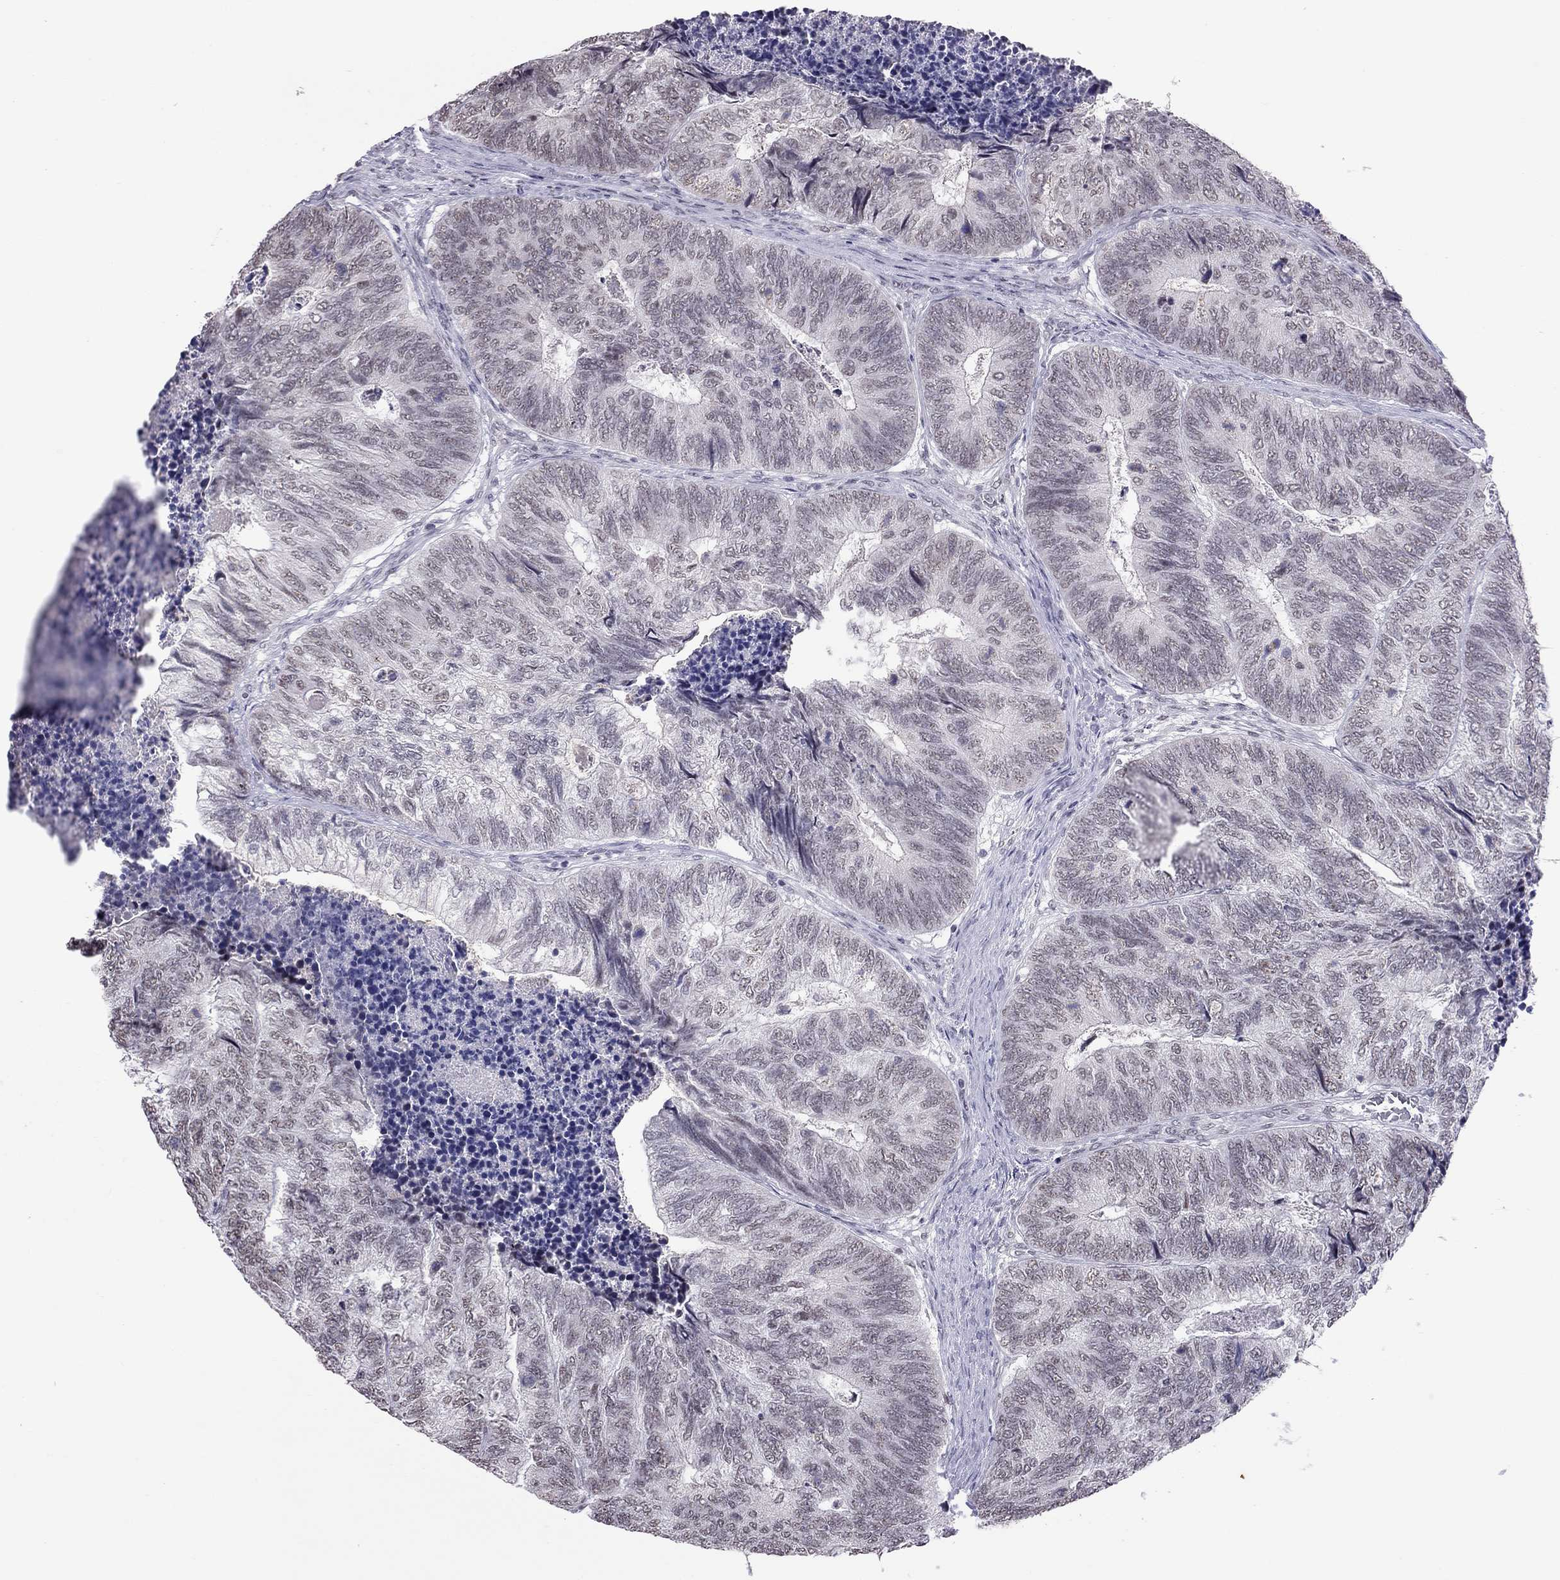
{"staining": {"intensity": "negative", "quantity": "none", "location": "none"}, "tissue": "colorectal cancer", "cell_type": "Tumor cells", "image_type": "cancer", "snomed": [{"axis": "morphology", "description": "Adenocarcinoma, NOS"}, {"axis": "topography", "description": "Colon"}], "caption": "A micrograph of colorectal cancer (adenocarcinoma) stained for a protein demonstrates no brown staining in tumor cells.", "gene": "PPP1R3A", "patient": {"sex": "female", "age": 67}}